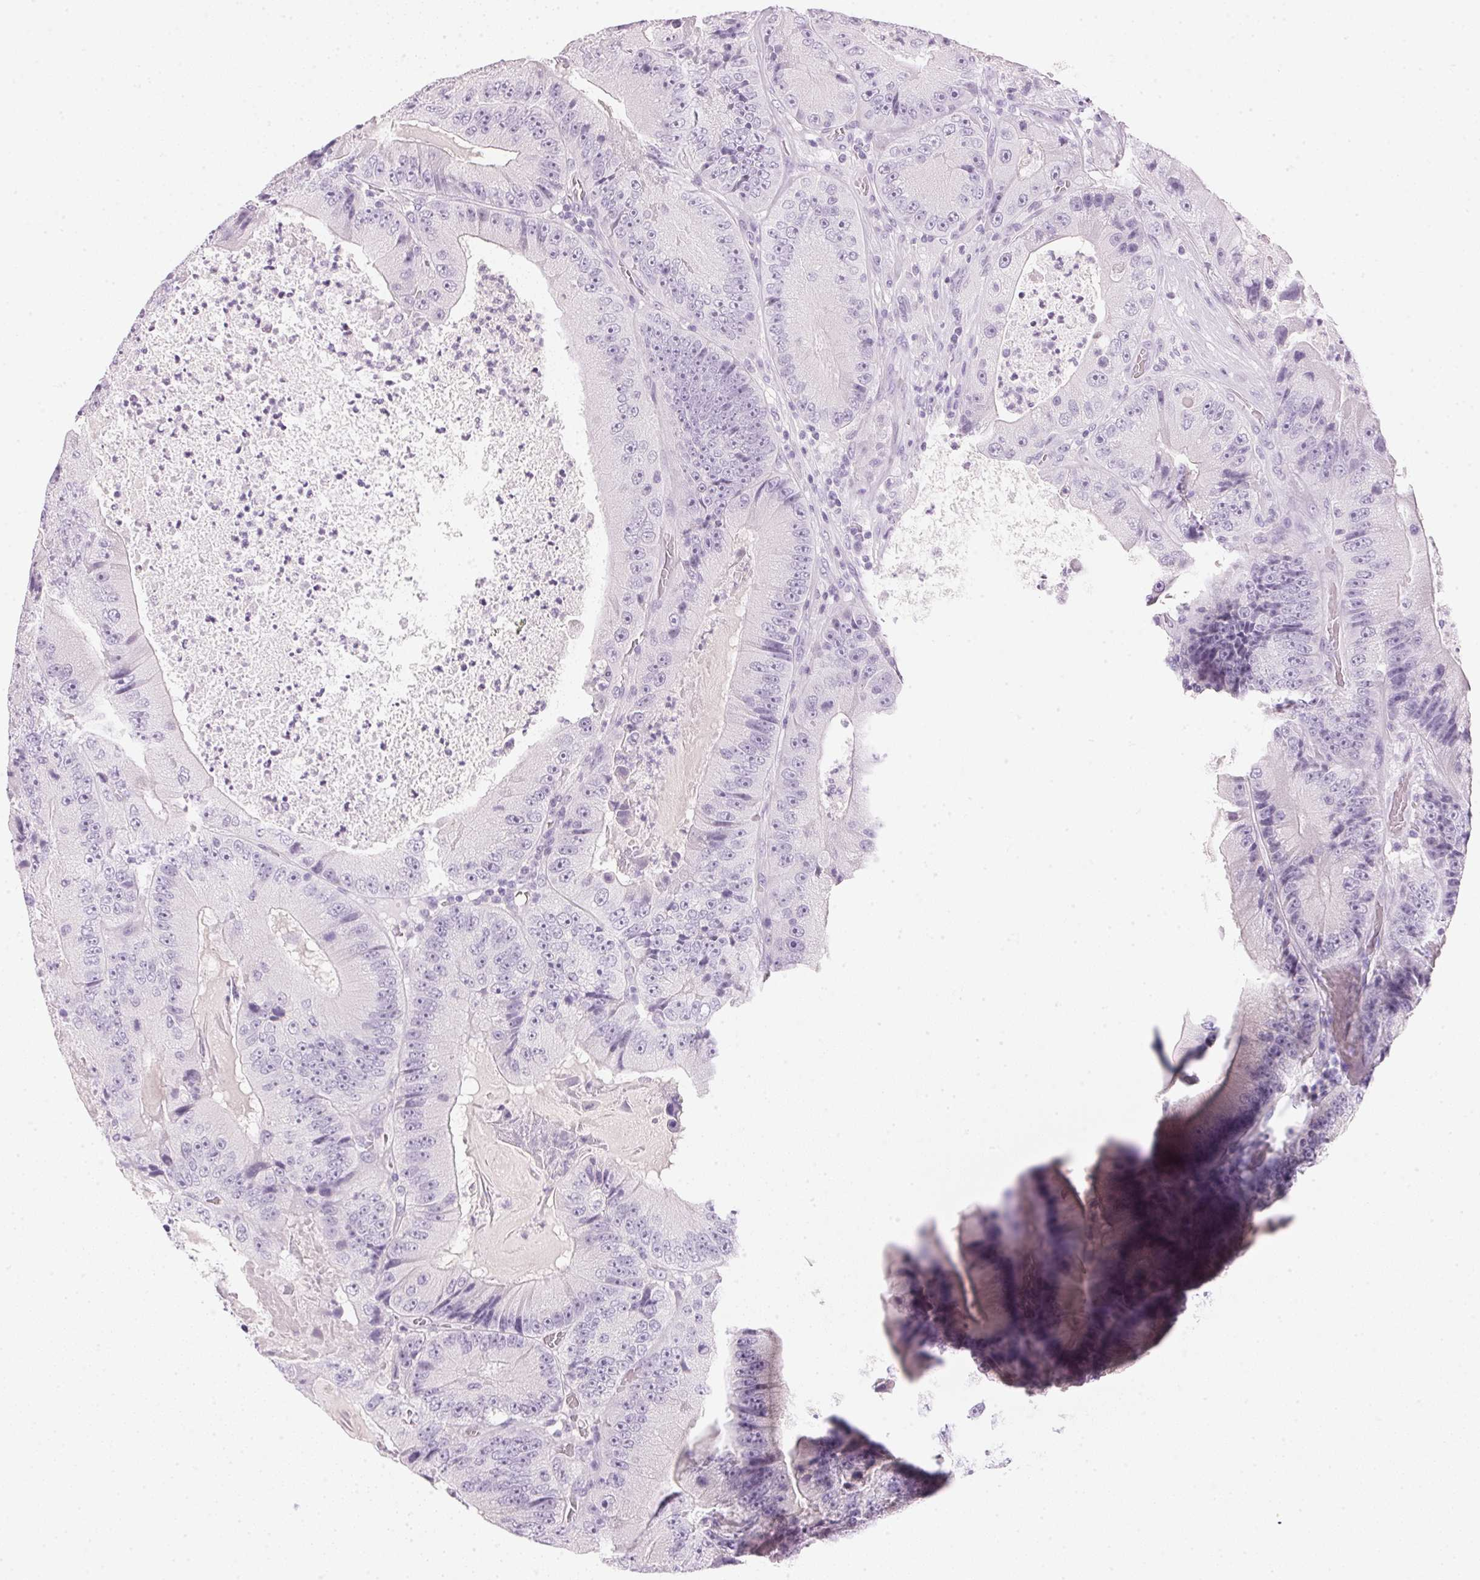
{"staining": {"intensity": "negative", "quantity": "none", "location": "none"}, "tissue": "colorectal cancer", "cell_type": "Tumor cells", "image_type": "cancer", "snomed": [{"axis": "morphology", "description": "Adenocarcinoma, NOS"}, {"axis": "topography", "description": "Colon"}], "caption": "Colorectal adenocarcinoma stained for a protein using immunohistochemistry (IHC) exhibits no expression tumor cells.", "gene": "IGFBP1", "patient": {"sex": "female", "age": 86}}